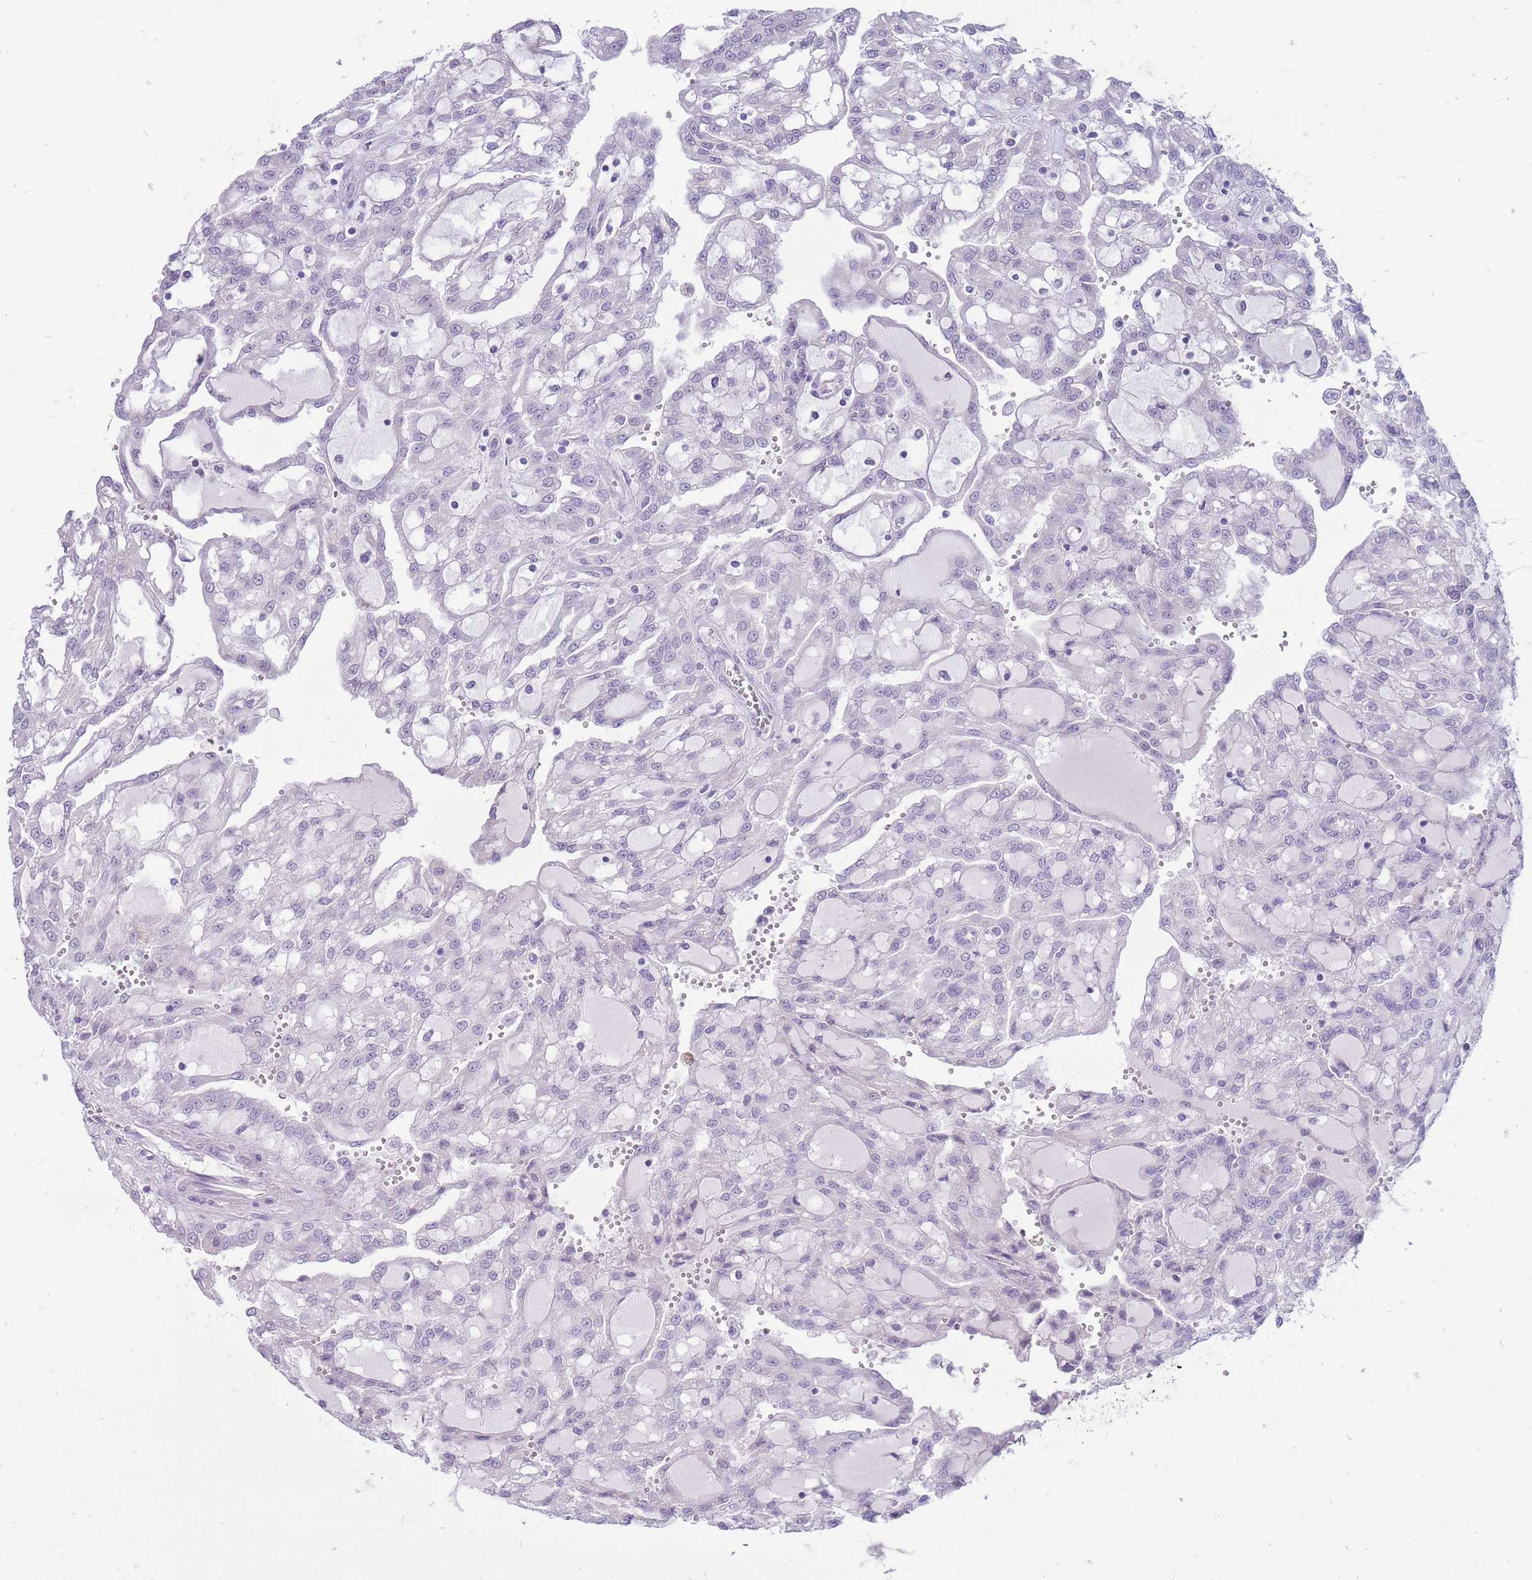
{"staining": {"intensity": "negative", "quantity": "none", "location": "none"}, "tissue": "renal cancer", "cell_type": "Tumor cells", "image_type": "cancer", "snomed": [{"axis": "morphology", "description": "Adenocarcinoma, NOS"}, {"axis": "topography", "description": "Kidney"}], "caption": "An image of human renal cancer is negative for staining in tumor cells.", "gene": "ERICH4", "patient": {"sex": "male", "age": 63}}